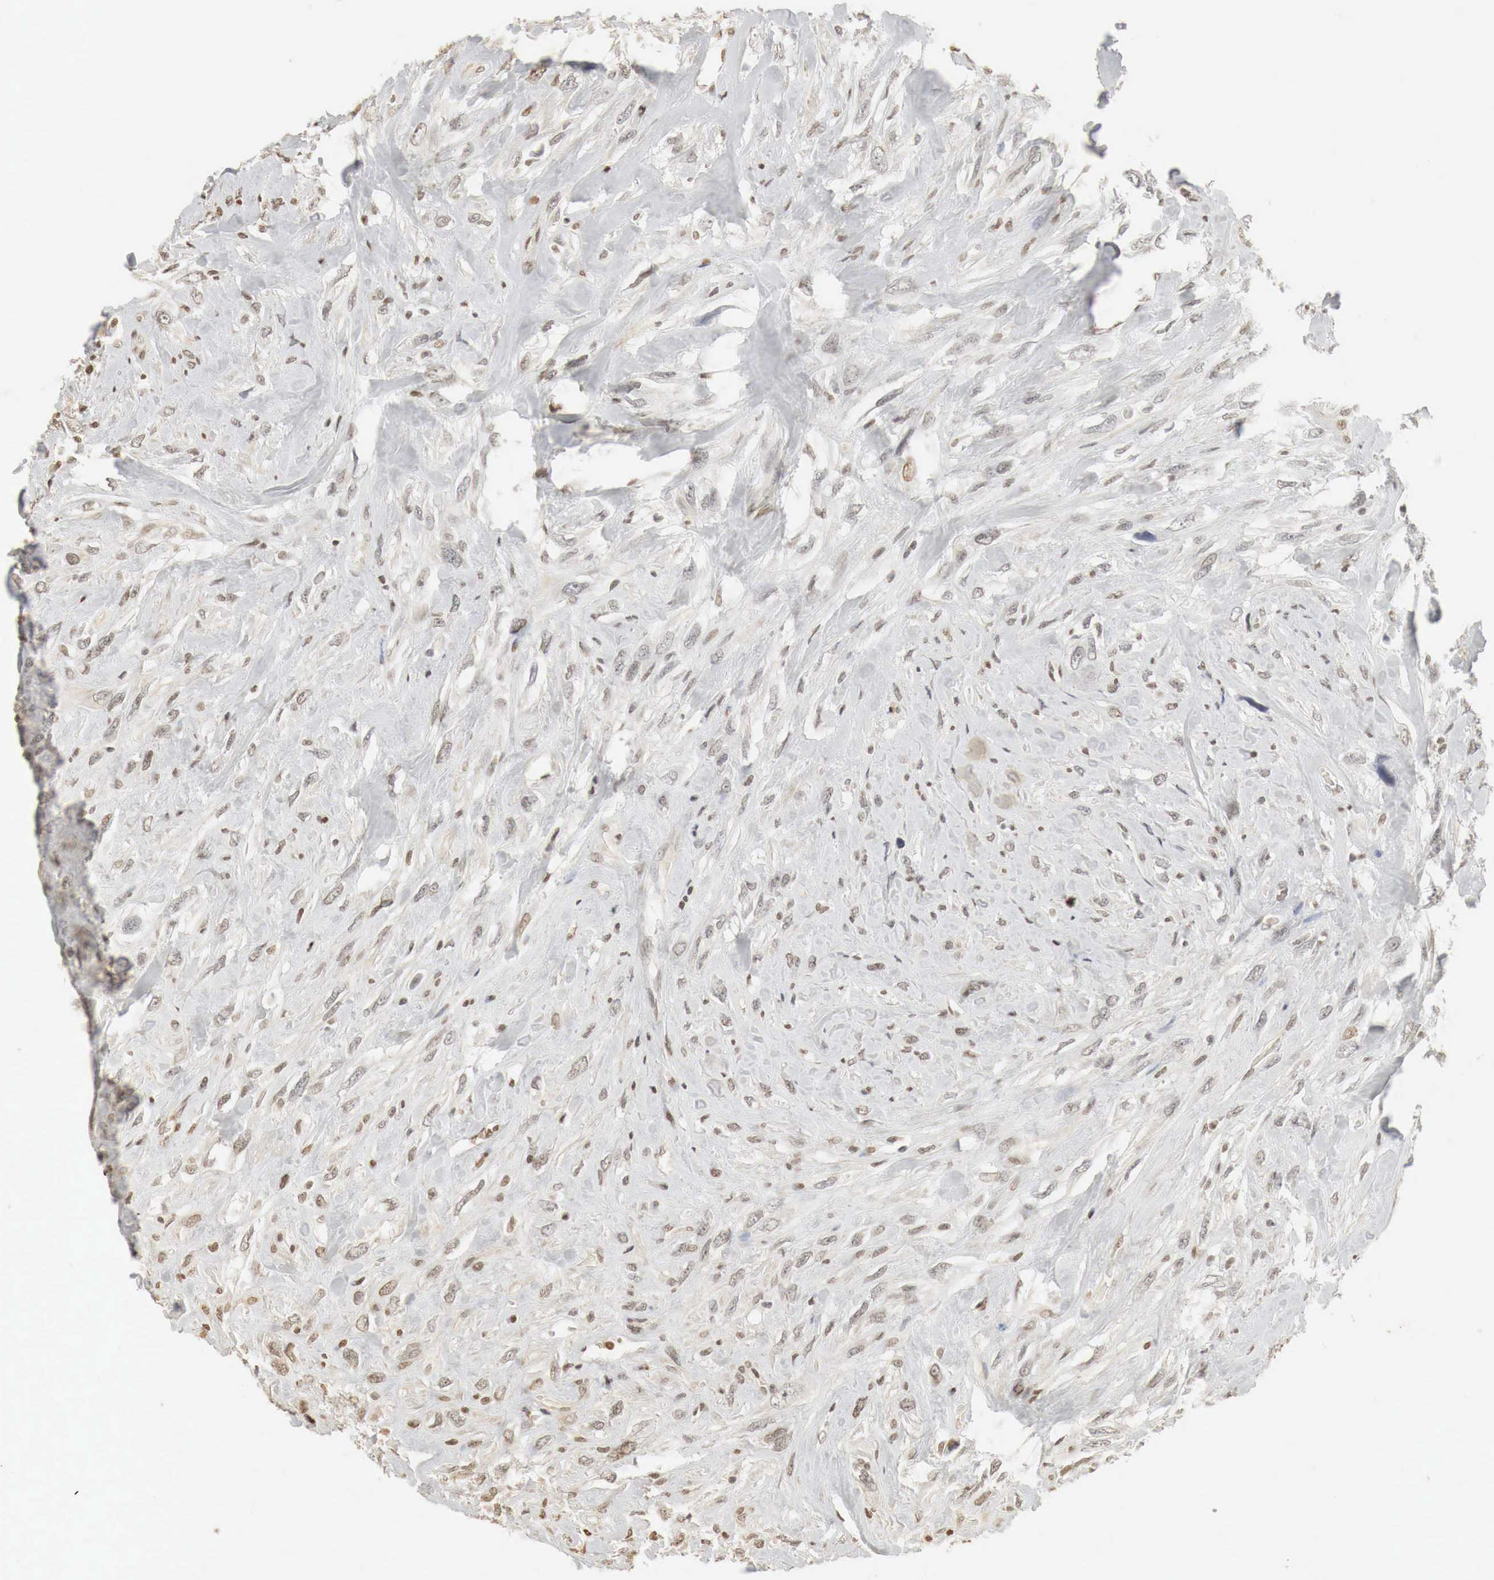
{"staining": {"intensity": "weak", "quantity": "<25%", "location": "cytoplasmic/membranous"}, "tissue": "breast cancer", "cell_type": "Tumor cells", "image_type": "cancer", "snomed": [{"axis": "morphology", "description": "Neoplasm, malignant, NOS"}, {"axis": "topography", "description": "Breast"}], "caption": "IHC histopathology image of human malignant neoplasm (breast) stained for a protein (brown), which shows no positivity in tumor cells.", "gene": "ERBB4", "patient": {"sex": "female", "age": 50}}